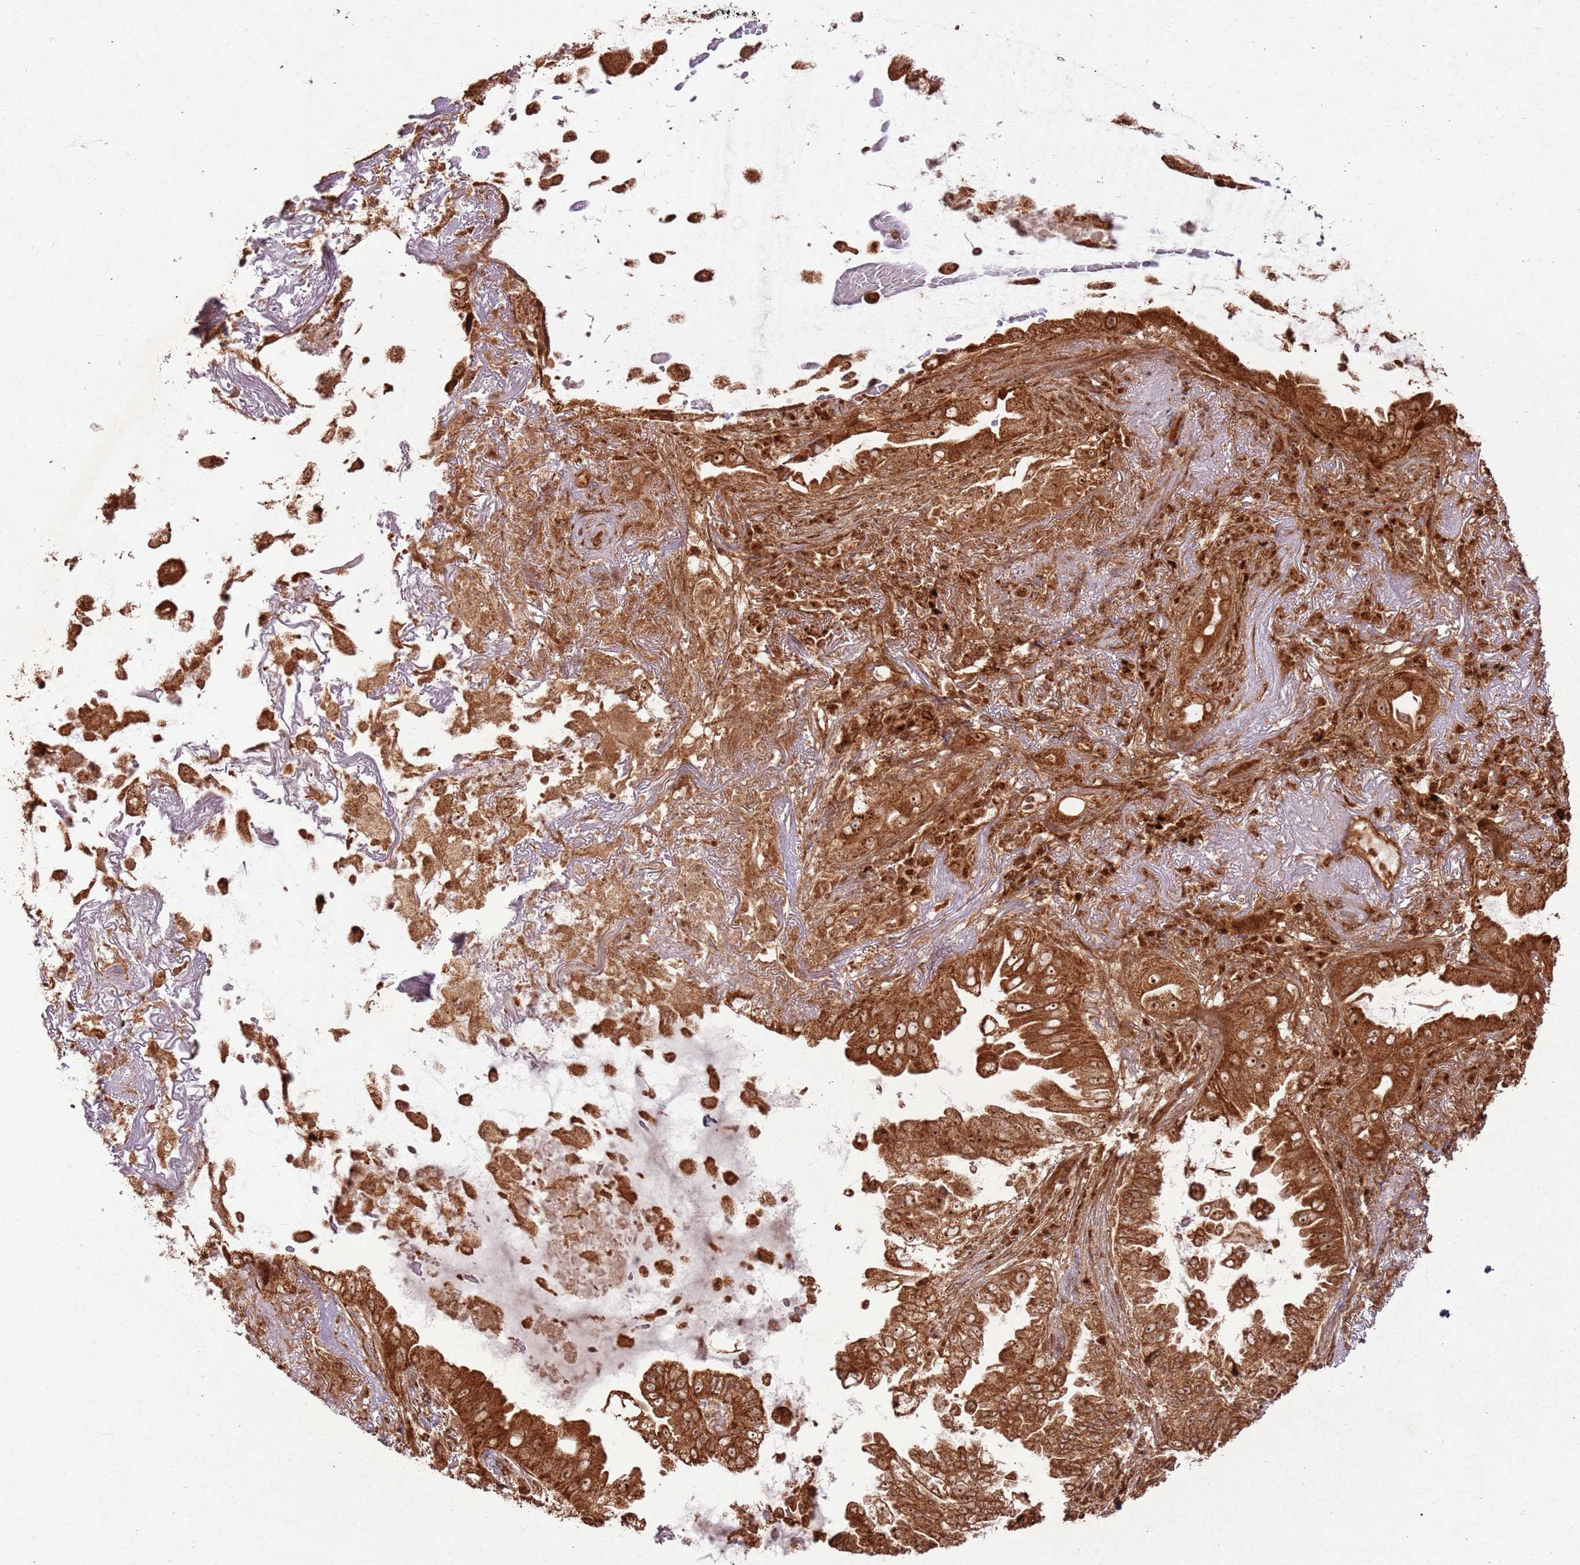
{"staining": {"intensity": "strong", "quantity": ">75%", "location": "cytoplasmic/membranous,nuclear"}, "tissue": "lung cancer", "cell_type": "Tumor cells", "image_type": "cancer", "snomed": [{"axis": "morphology", "description": "Adenocarcinoma, NOS"}, {"axis": "topography", "description": "Lung"}], "caption": "Lung adenocarcinoma tissue shows strong cytoplasmic/membranous and nuclear positivity in approximately >75% of tumor cells The staining was performed using DAB (3,3'-diaminobenzidine), with brown indicating positive protein expression. Nuclei are stained blue with hematoxylin.", "gene": "TBC1D13", "patient": {"sex": "female", "age": 69}}